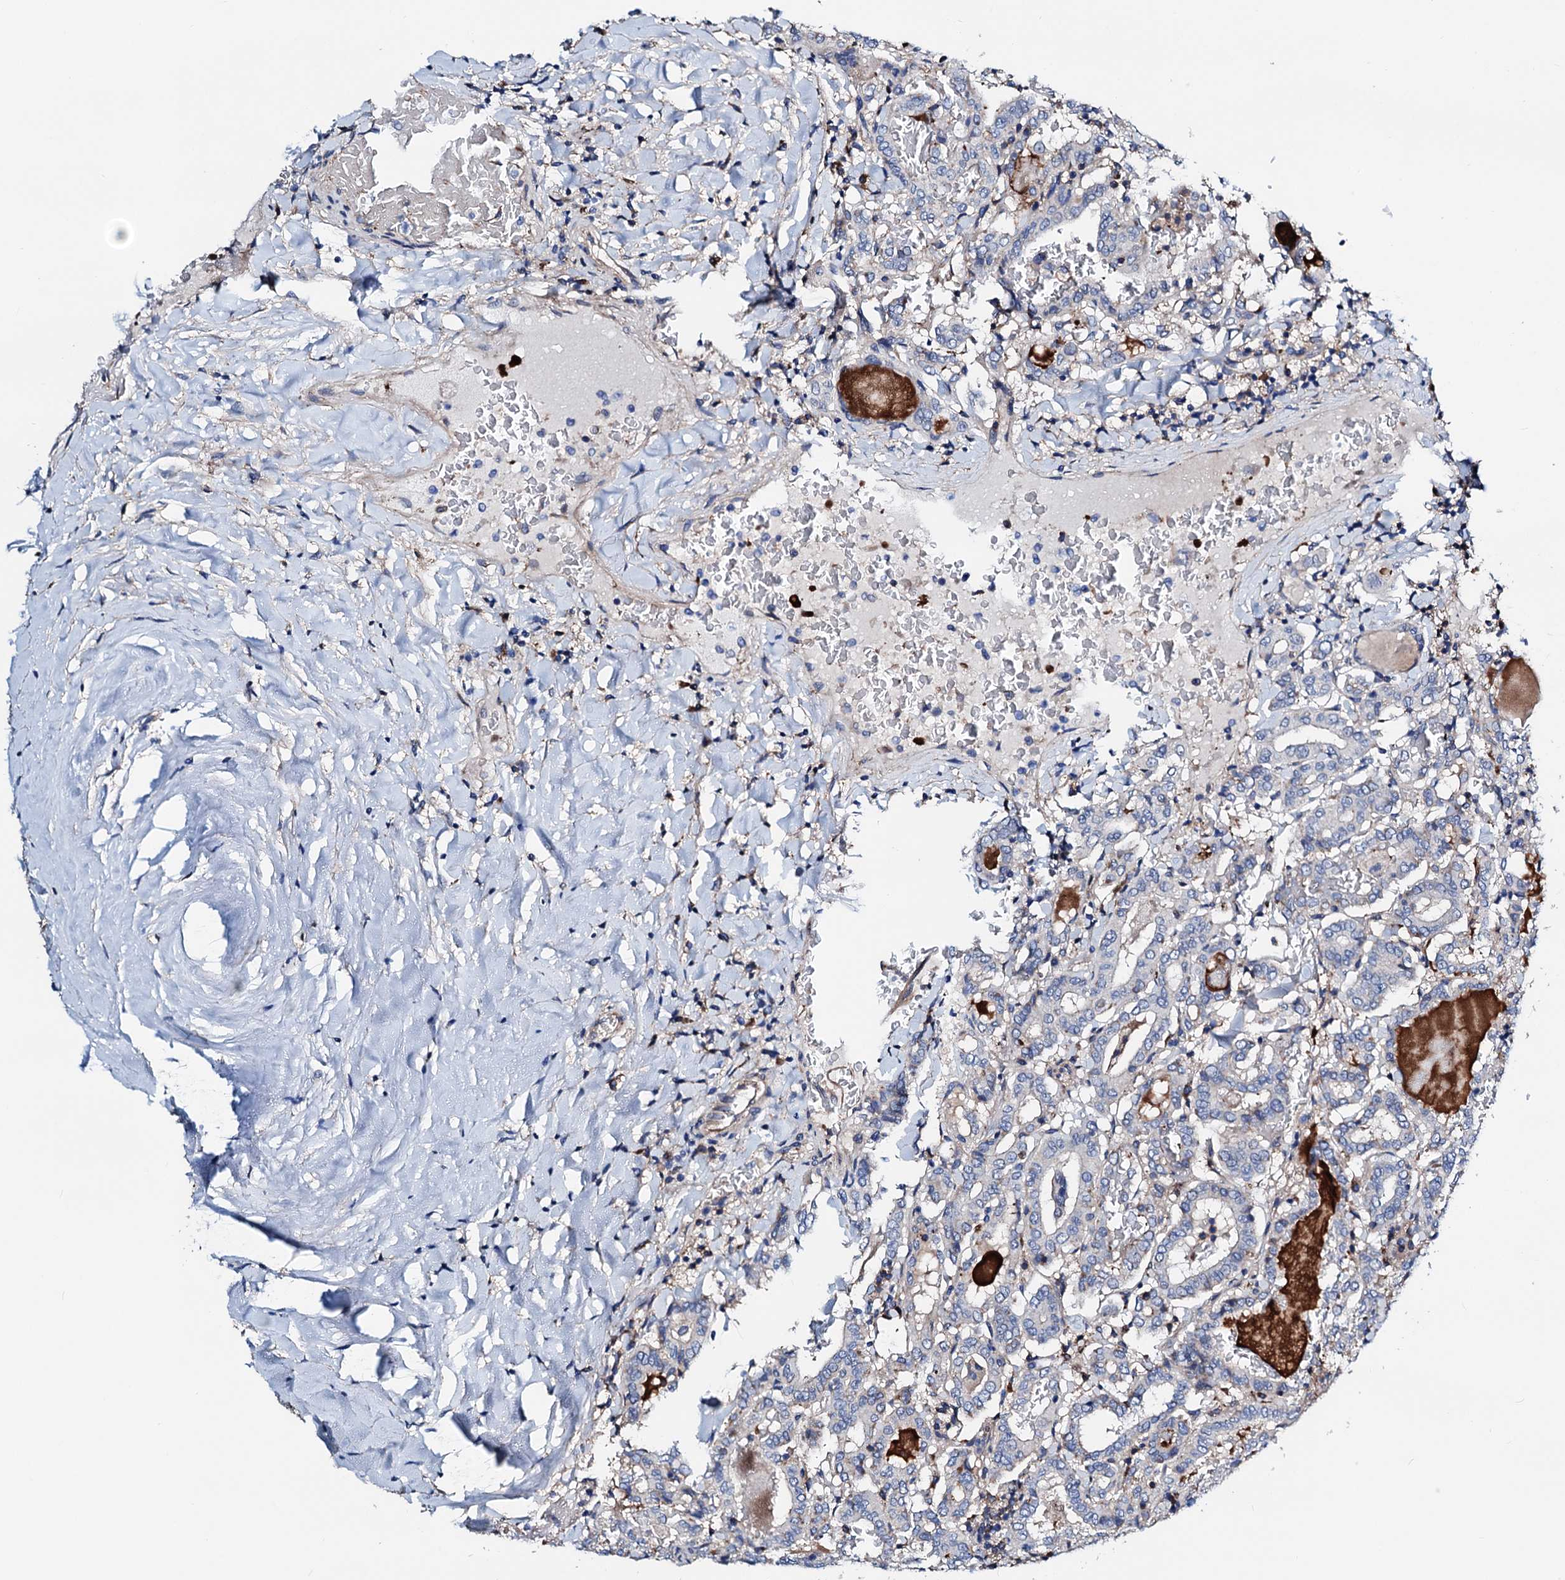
{"staining": {"intensity": "negative", "quantity": "none", "location": "none"}, "tissue": "thyroid cancer", "cell_type": "Tumor cells", "image_type": "cancer", "snomed": [{"axis": "morphology", "description": "Papillary adenocarcinoma, NOS"}, {"axis": "topography", "description": "Thyroid gland"}], "caption": "IHC image of neoplastic tissue: papillary adenocarcinoma (thyroid) stained with DAB displays no significant protein positivity in tumor cells.", "gene": "GCOM1", "patient": {"sex": "female", "age": 72}}